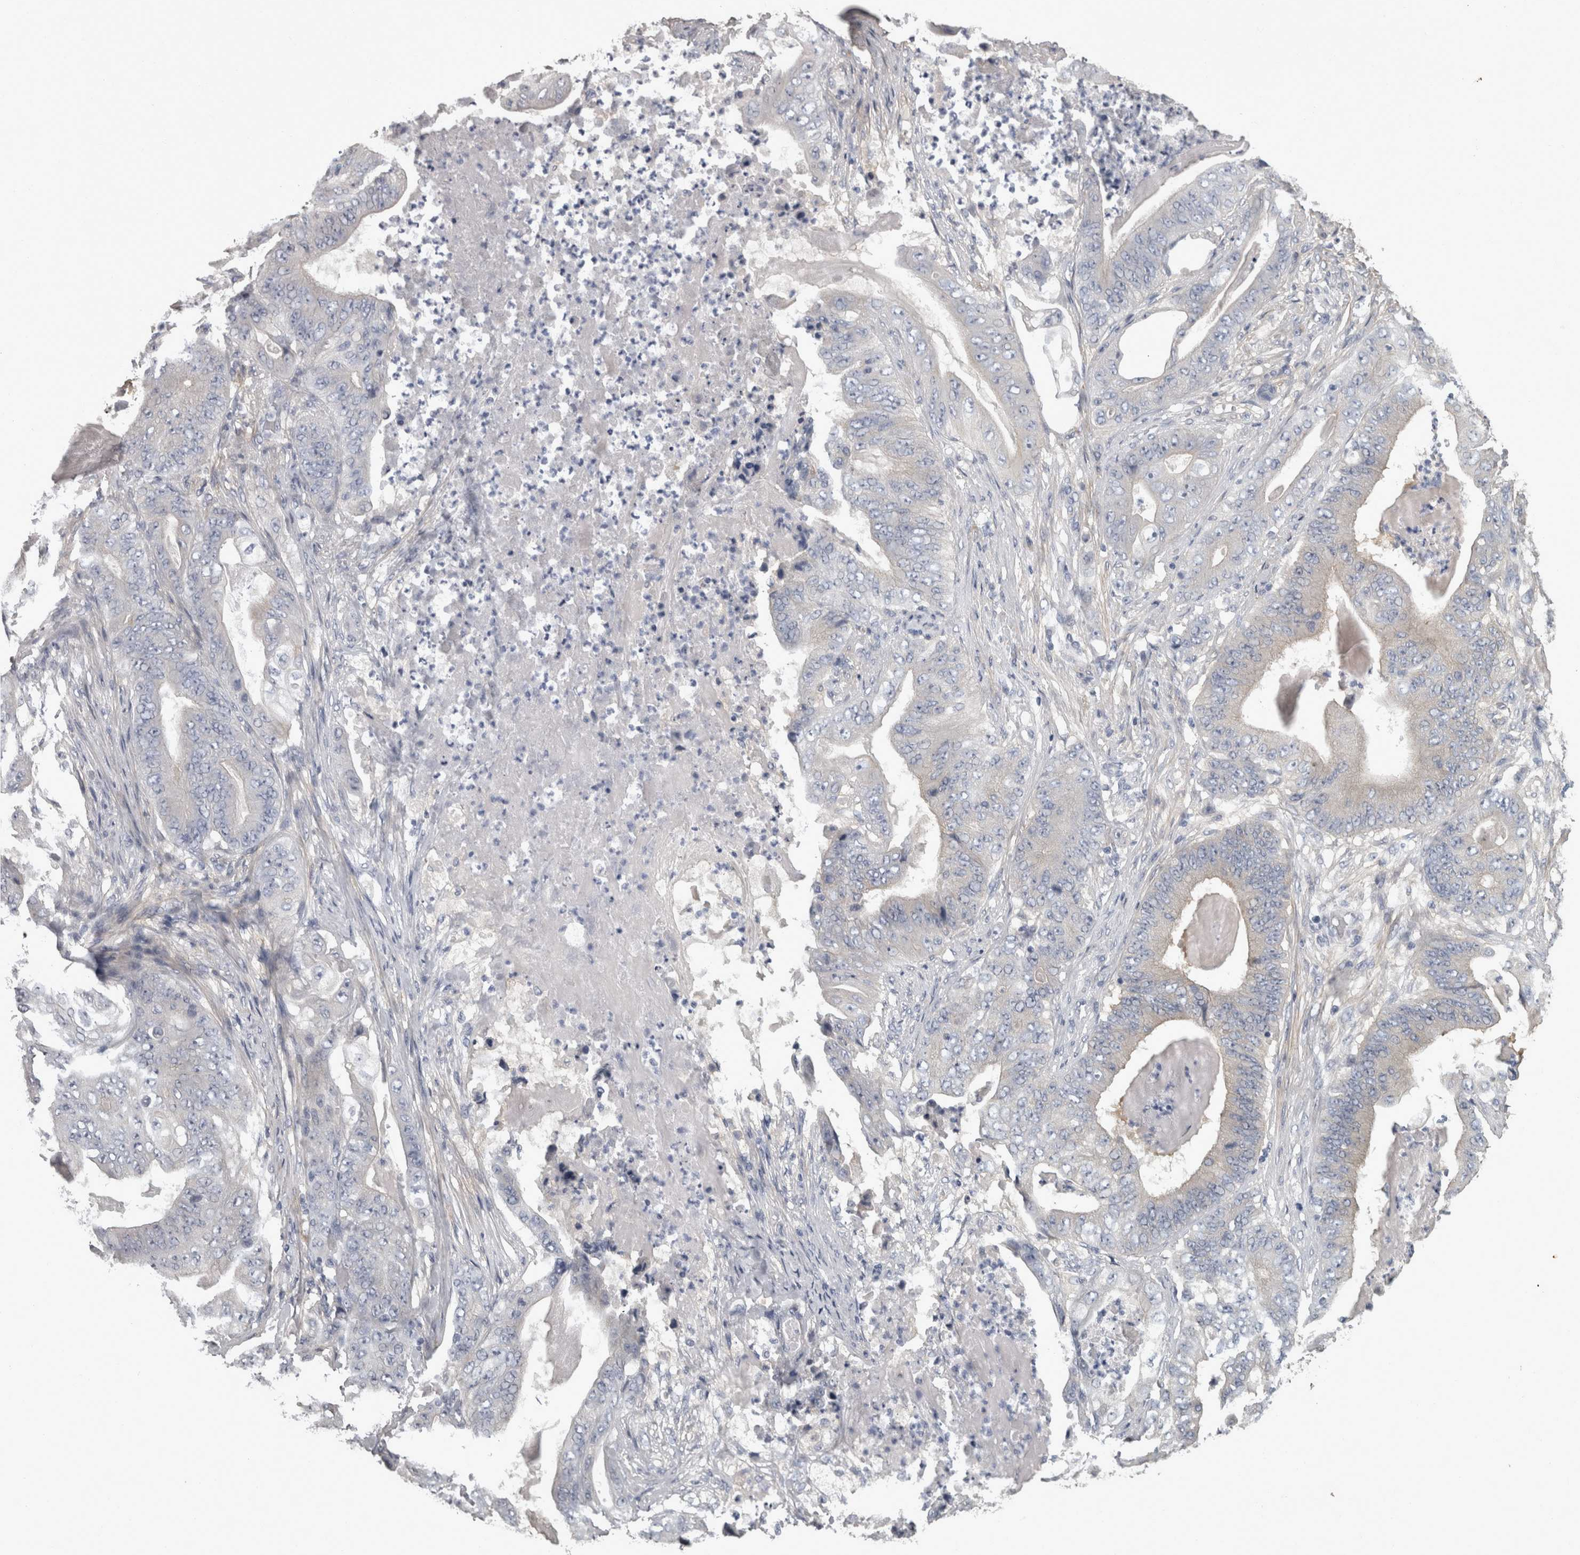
{"staining": {"intensity": "negative", "quantity": "none", "location": "none"}, "tissue": "stomach cancer", "cell_type": "Tumor cells", "image_type": "cancer", "snomed": [{"axis": "morphology", "description": "Adenocarcinoma, NOS"}, {"axis": "topography", "description": "Stomach"}], "caption": "High magnification brightfield microscopy of stomach cancer (adenocarcinoma) stained with DAB (3,3'-diaminobenzidine) (brown) and counterstained with hematoxylin (blue): tumor cells show no significant expression. (DAB (3,3'-diaminobenzidine) immunohistochemistry with hematoxylin counter stain).", "gene": "EFEMP2", "patient": {"sex": "female", "age": 73}}